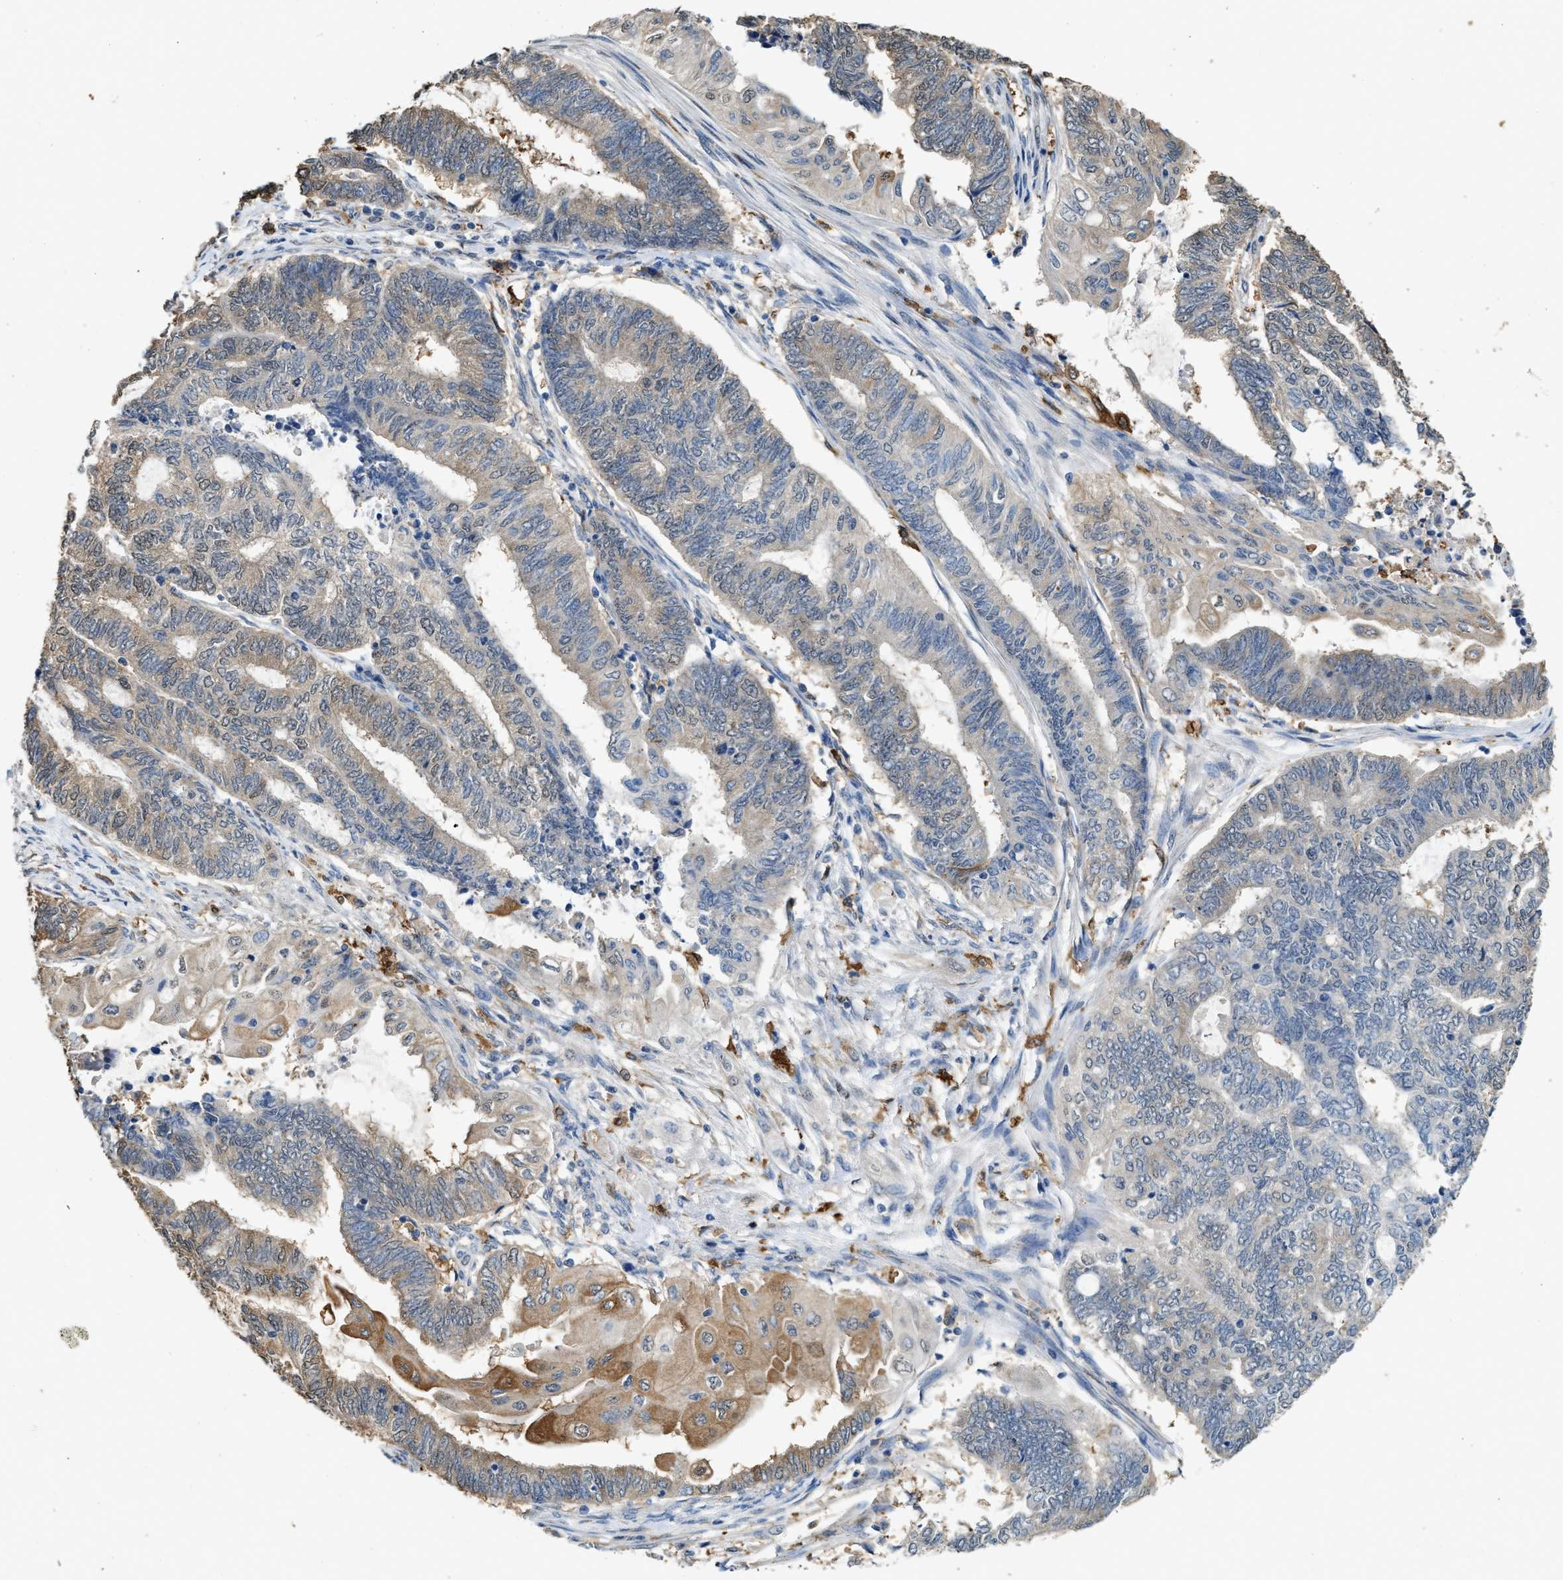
{"staining": {"intensity": "moderate", "quantity": "25%-75%", "location": "cytoplasmic/membranous"}, "tissue": "endometrial cancer", "cell_type": "Tumor cells", "image_type": "cancer", "snomed": [{"axis": "morphology", "description": "Adenocarcinoma, NOS"}, {"axis": "topography", "description": "Uterus"}, {"axis": "topography", "description": "Endometrium"}], "caption": "A brown stain shows moderate cytoplasmic/membranous expression of a protein in human adenocarcinoma (endometrial) tumor cells.", "gene": "GCN1", "patient": {"sex": "female", "age": 70}}